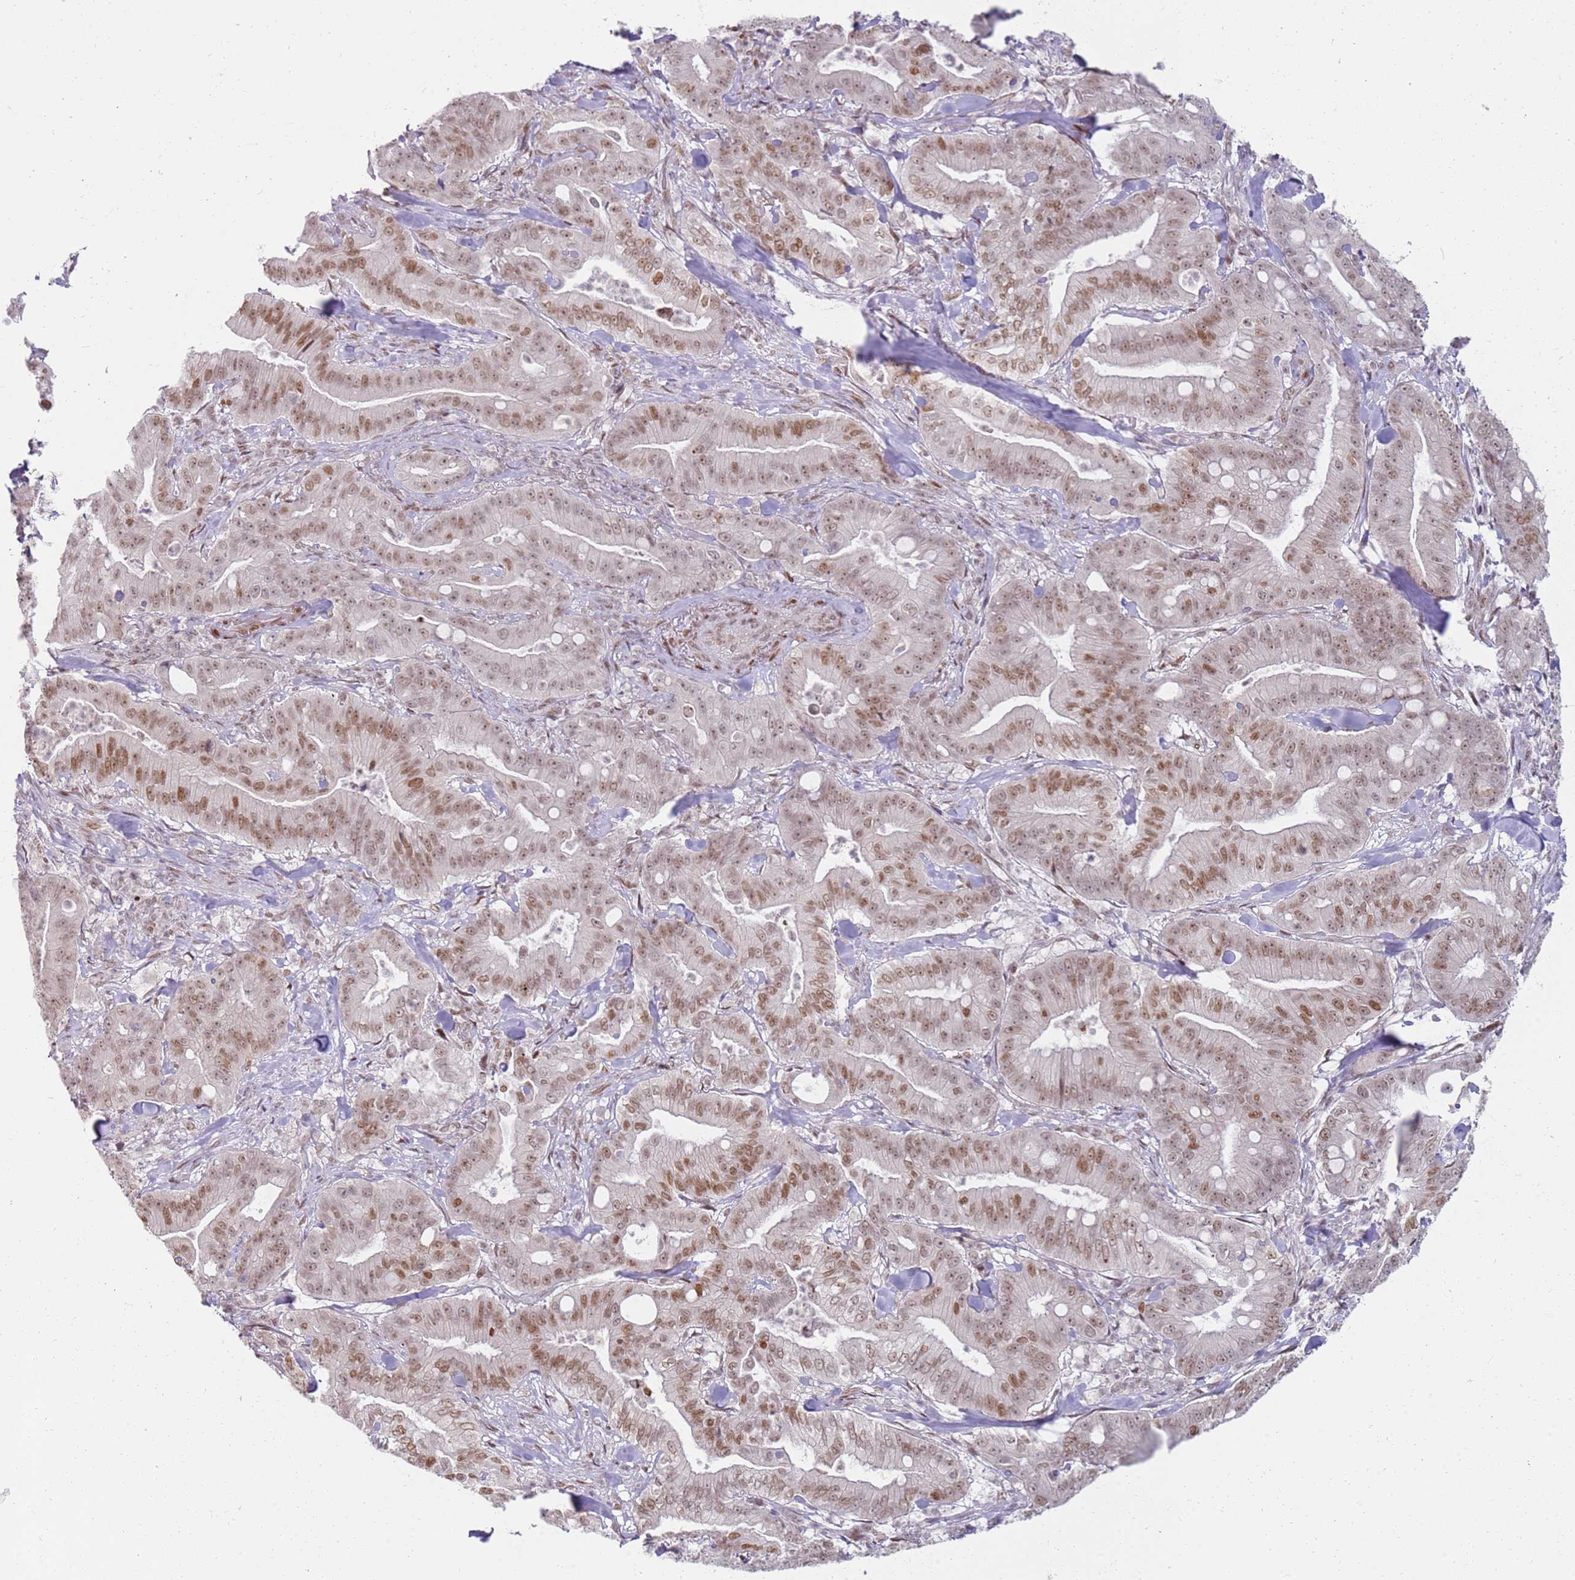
{"staining": {"intensity": "moderate", "quantity": "25%-75%", "location": "nuclear"}, "tissue": "pancreatic cancer", "cell_type": "Tumor cells", "image_type": "cancer", "snomed": [{"axis": "morphology", "description": "Adenocarcinoma, NOS"}, {"axis": "topography", "description": "Pancreas"}], "caption": "This image displays immunohistochemistry staining of pancreatic adenocarcinoma, with medium moderate nuclear positivity in about 25%-75% of tumor cells.", "gene": "PHC2", "patient": {"sex": "male", "age": 71}}